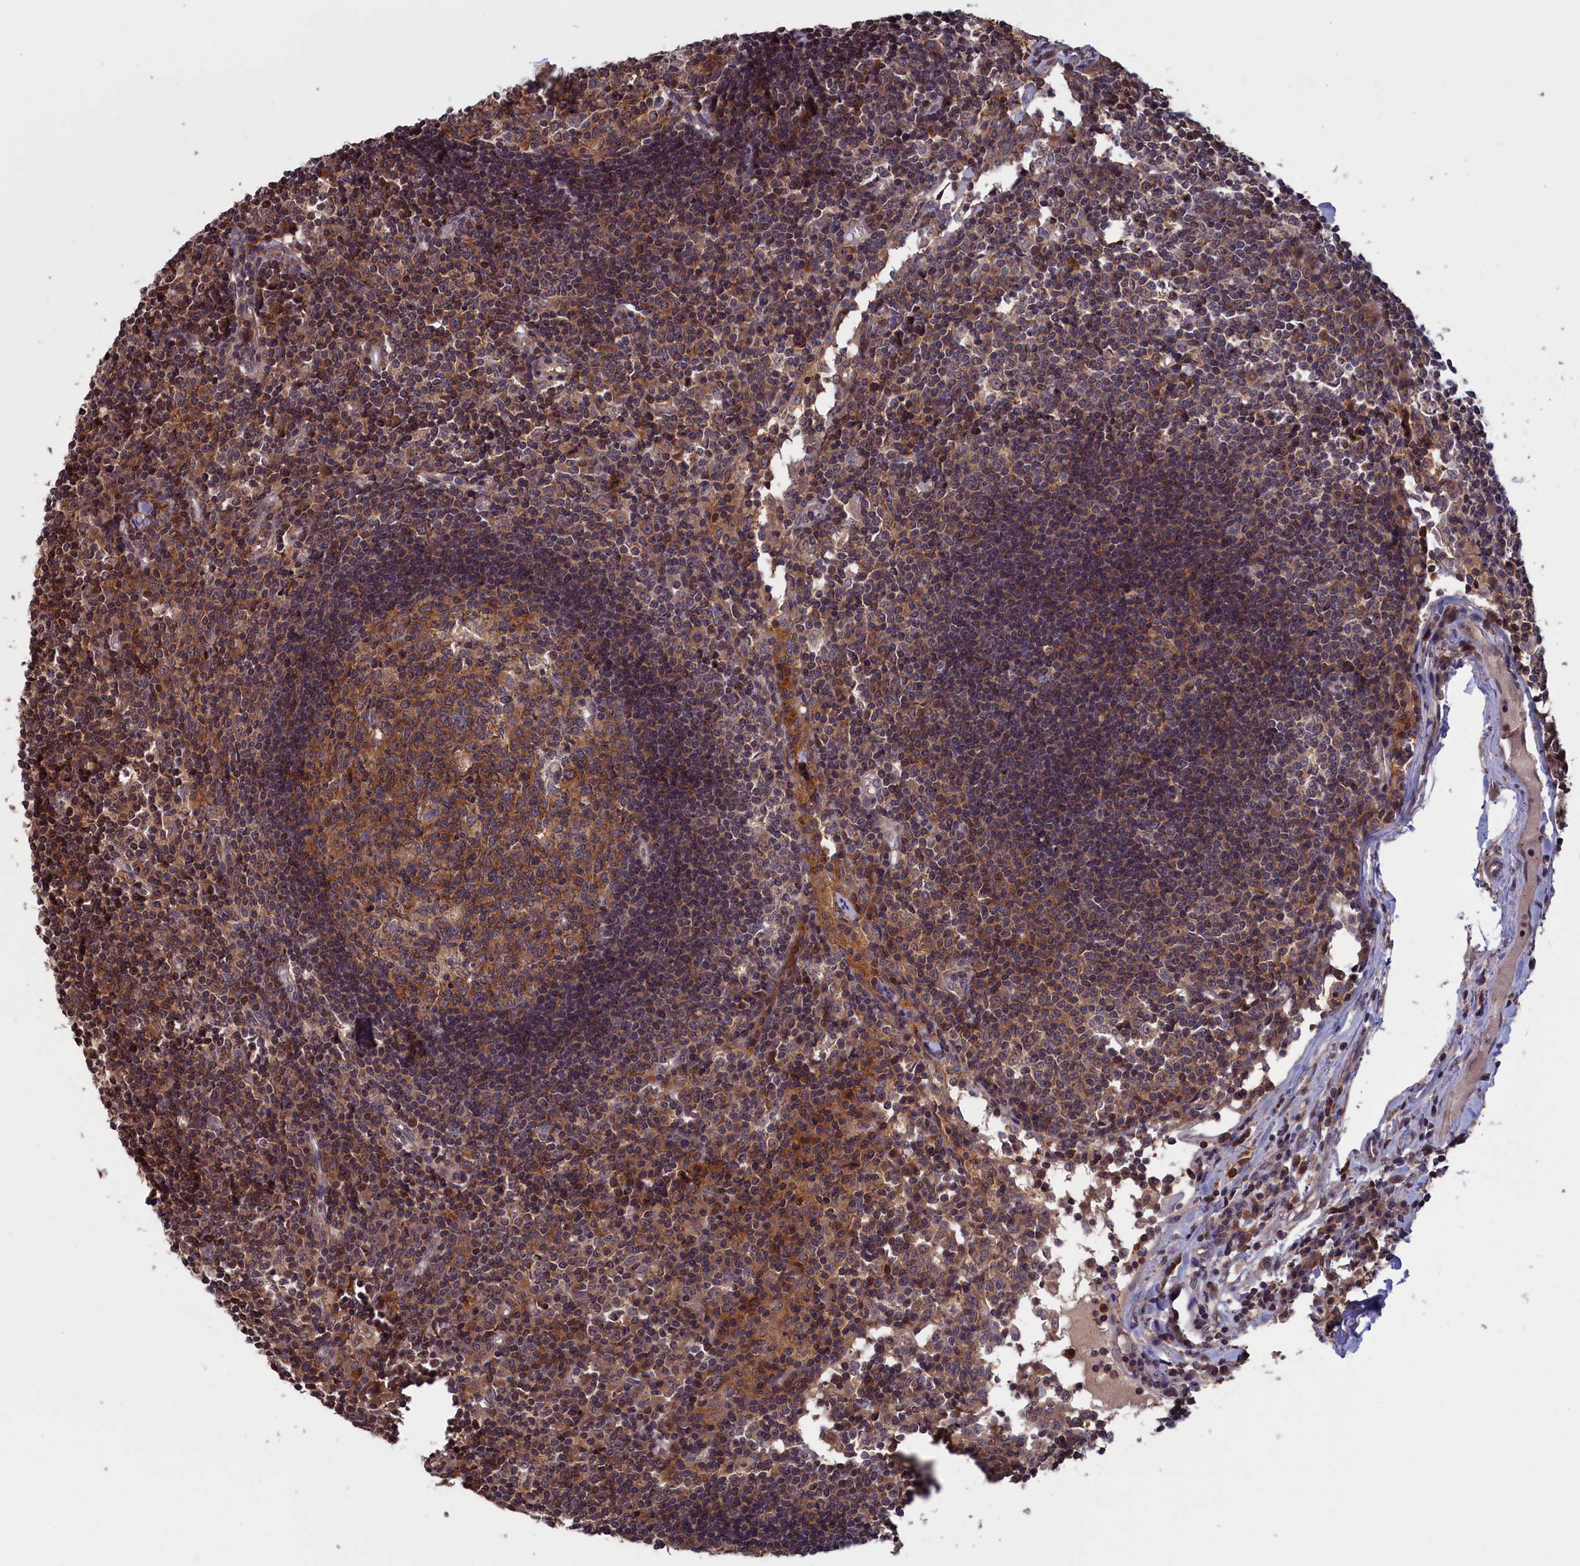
{"staining": {"intensity": "moderate", "quantity": ">75%", "location": "cytoplasmic/membranous"}, "tissue": "lymph node", "cell_type": "Germinal center cells", "image_type": "normal", "snomed": [{"axis": "morphology", "description": "Normal tissue, NOS"}, {"axis": "topography", "description": "Lymph node"}], "caption": "Immunohistochemistry (DAB (3,3'-diaminobenzidine)) staining of normal human lymph node shows moderate cytoplasmic/membranous protein staining in about >75% of germinal center cells. The staining is performed using DAB brown chromogen to label protein expression. The nuclei are counter-stained blue using hematoxylin.", "gene": "CACTIN", "patient": {"sex": "female", "age": 55}}